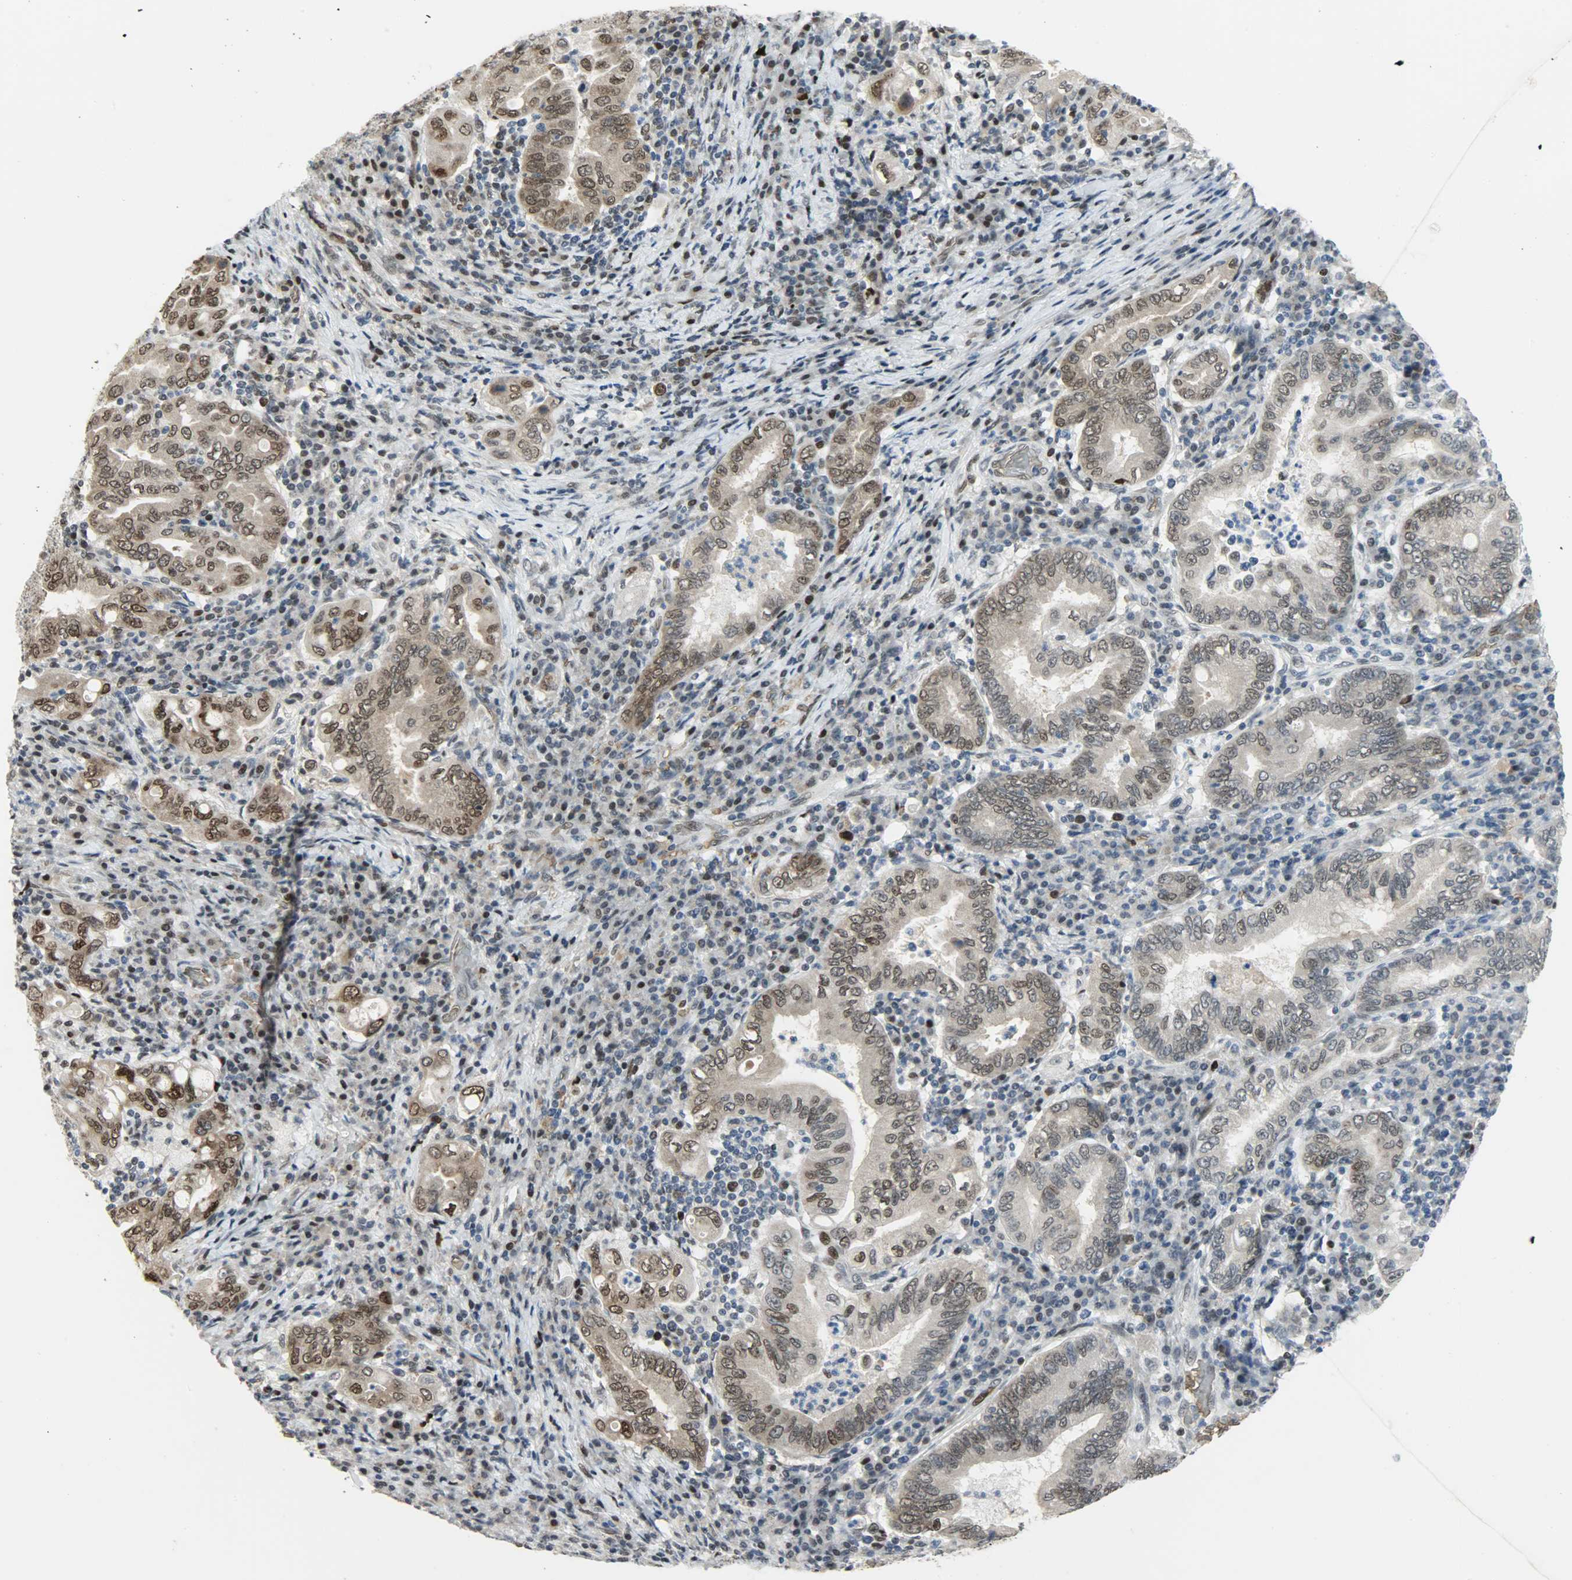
{"staining": {"intensity": "moderate", "quantity": ">75%", "location": "nuclear"}, "tissue": "stomach cancer", "cell_type": "Tumor cells", "image_type": "cancer", "snomed": [{"axis": "morphology", "description": "Normal tissue, NOS"}, {"axis": "morphology", "description": "Adenocarcinoma, NOS"}, {"axis": "topography", "description": "Esophagus"}, {"axis": "topography", "description": "Stomach, upper"}, {"axis": "topography", "description": "Peripheral nerve tissue"}], "caption": "Immunohistochemical staining of adenocarcinoma (stomach) displays moderate nuclear protein positivity in approximately >75% of tumor cells.", "gene": "SNAI1", "patient": {"sex": "male", "age": 62}}